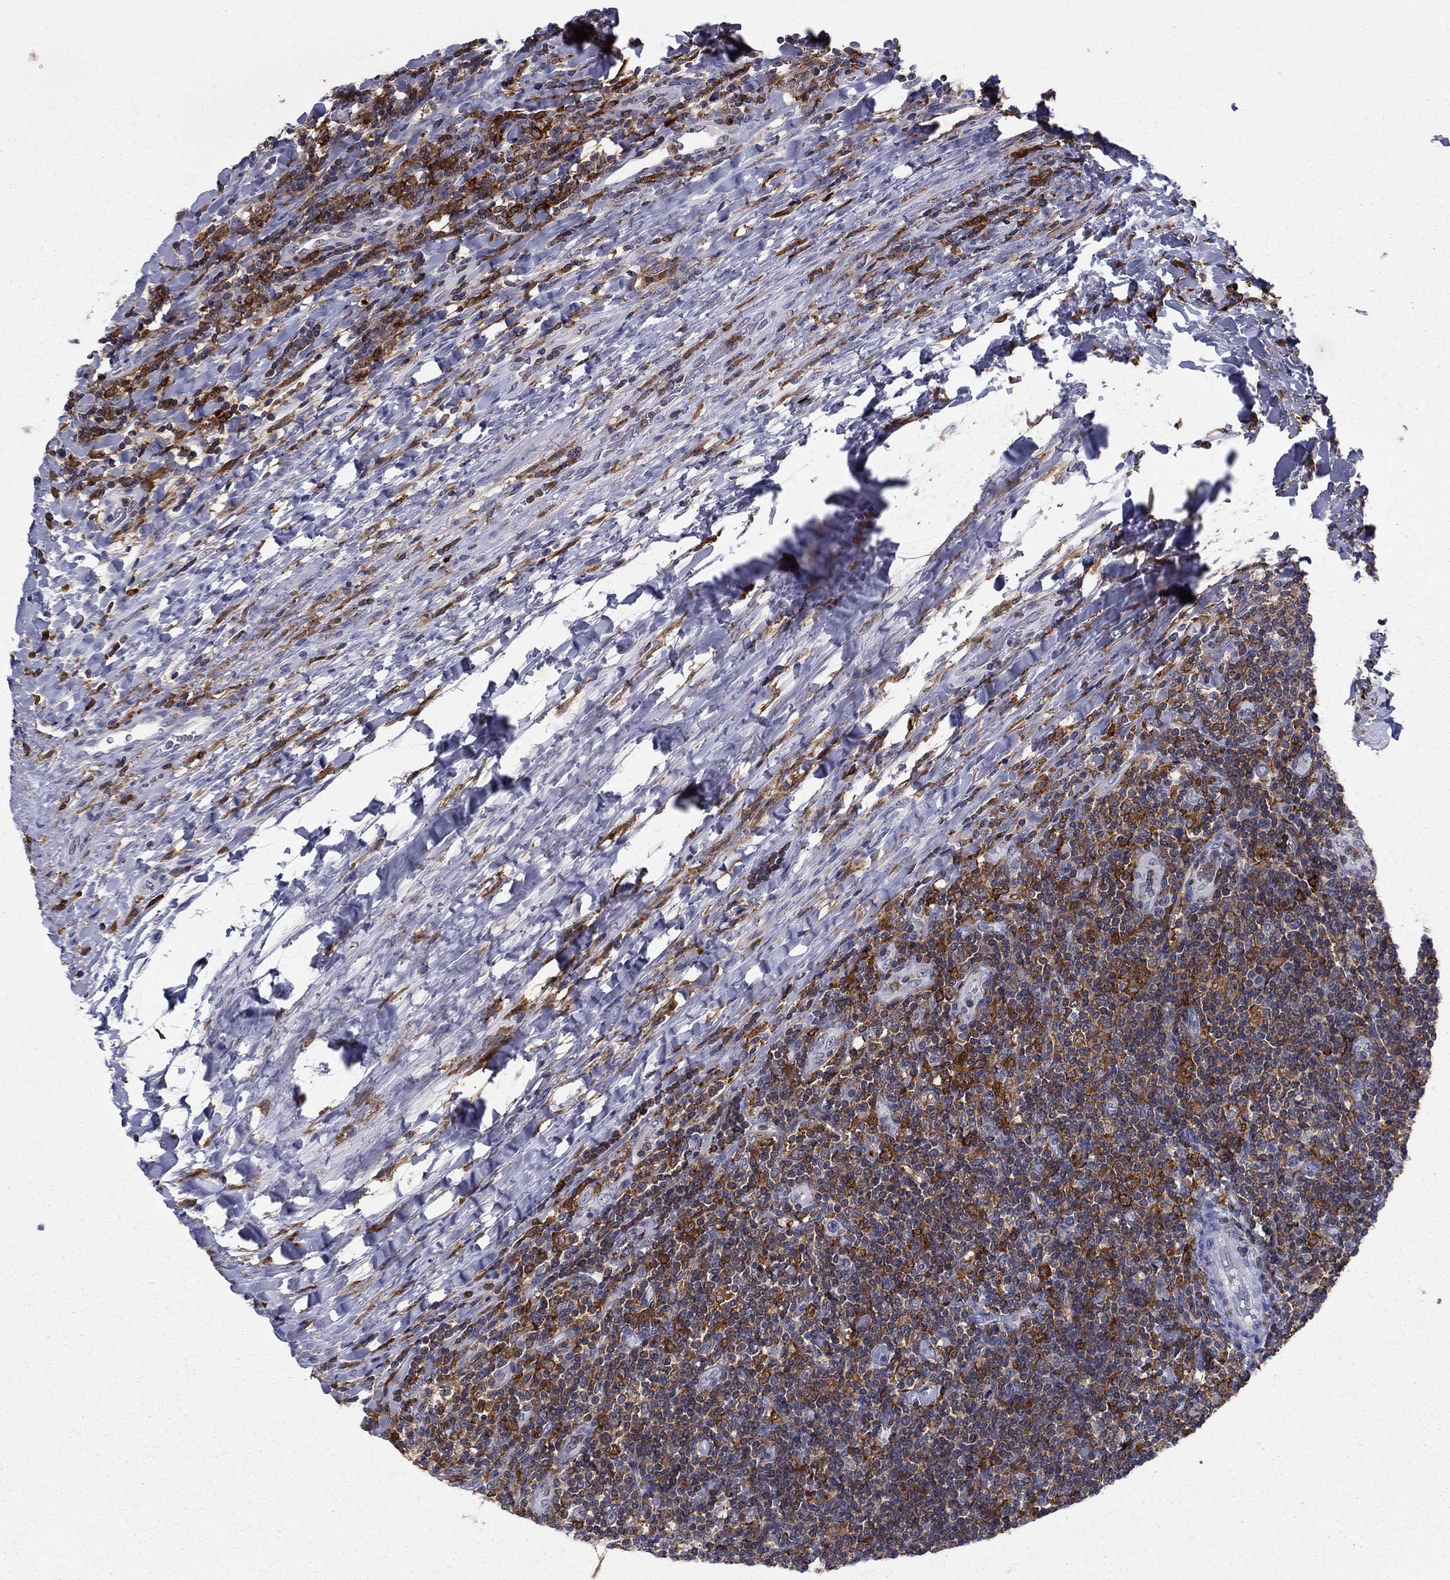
{"staining": {"intensity": "negative", "quantity": "none", "location": "none"}, "tissue": "lymphoma", "cell_type": "Tumor cells", "image_type": "cancer", "snomed": [{"axis": "morphology", "description": "Hodgkin's disease, NOS"}, {"axis": "topography", "description": "Lymph node"}], "caption": "Human lymphoma stained for a protein using immunohistochemistry (IHC) demonstrates no positivity in tumor cells.", "gene": "PLCB2", "patient": {"sex": "male", "age": 40}}